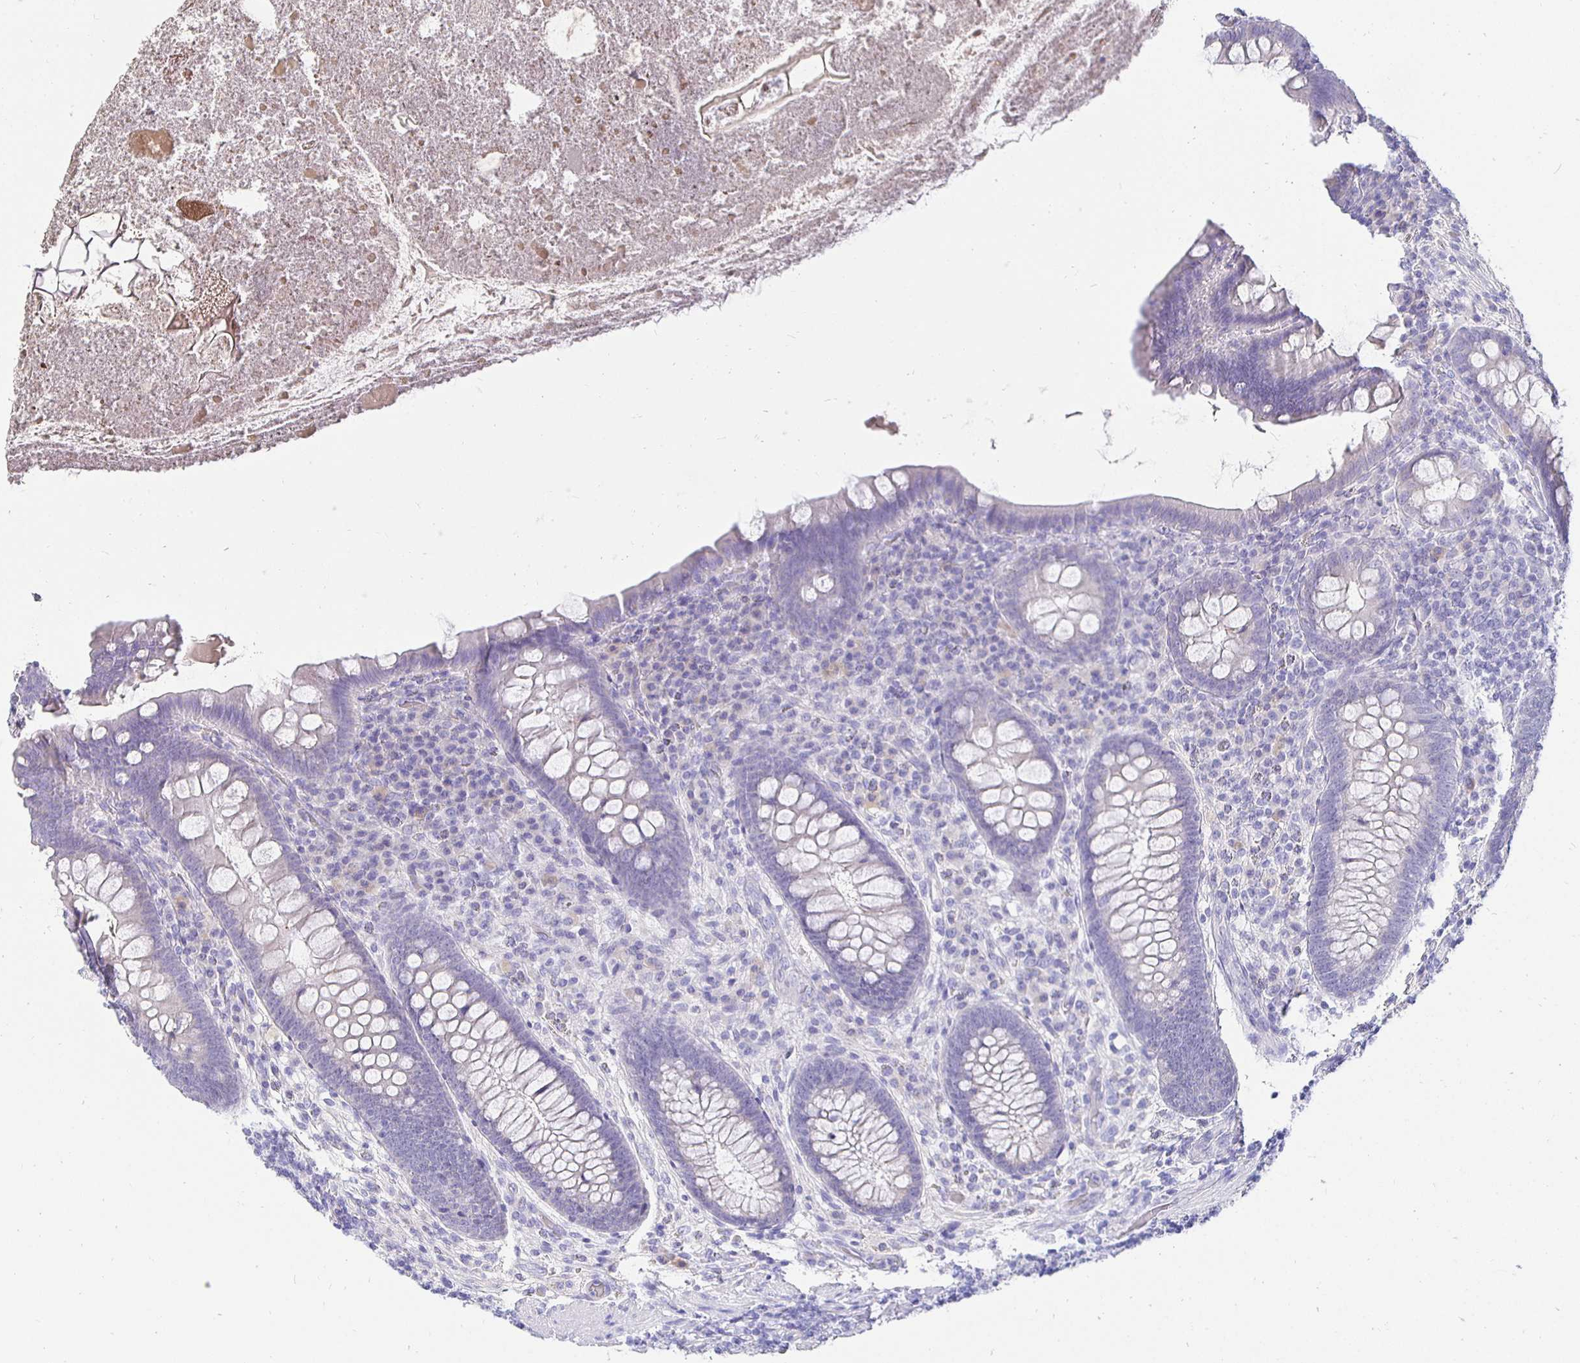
{"staining": {"intensity": "negative", "quantity": "none", "location": "none"}, "tissue": "appendix", "cell_type": "Glandular cells", "image_type": "normal", "snomed": [{"axis": "morphology", "description": "Normal tissue, NOS"}, {"axis": "topography", "description": "Appendix"}], "caption": "The micrograph demonstrates no staining of glandular cells in unremarkable appendix.", "gene": "UMOD", "patient": {"sex": "male", "age": 71}}